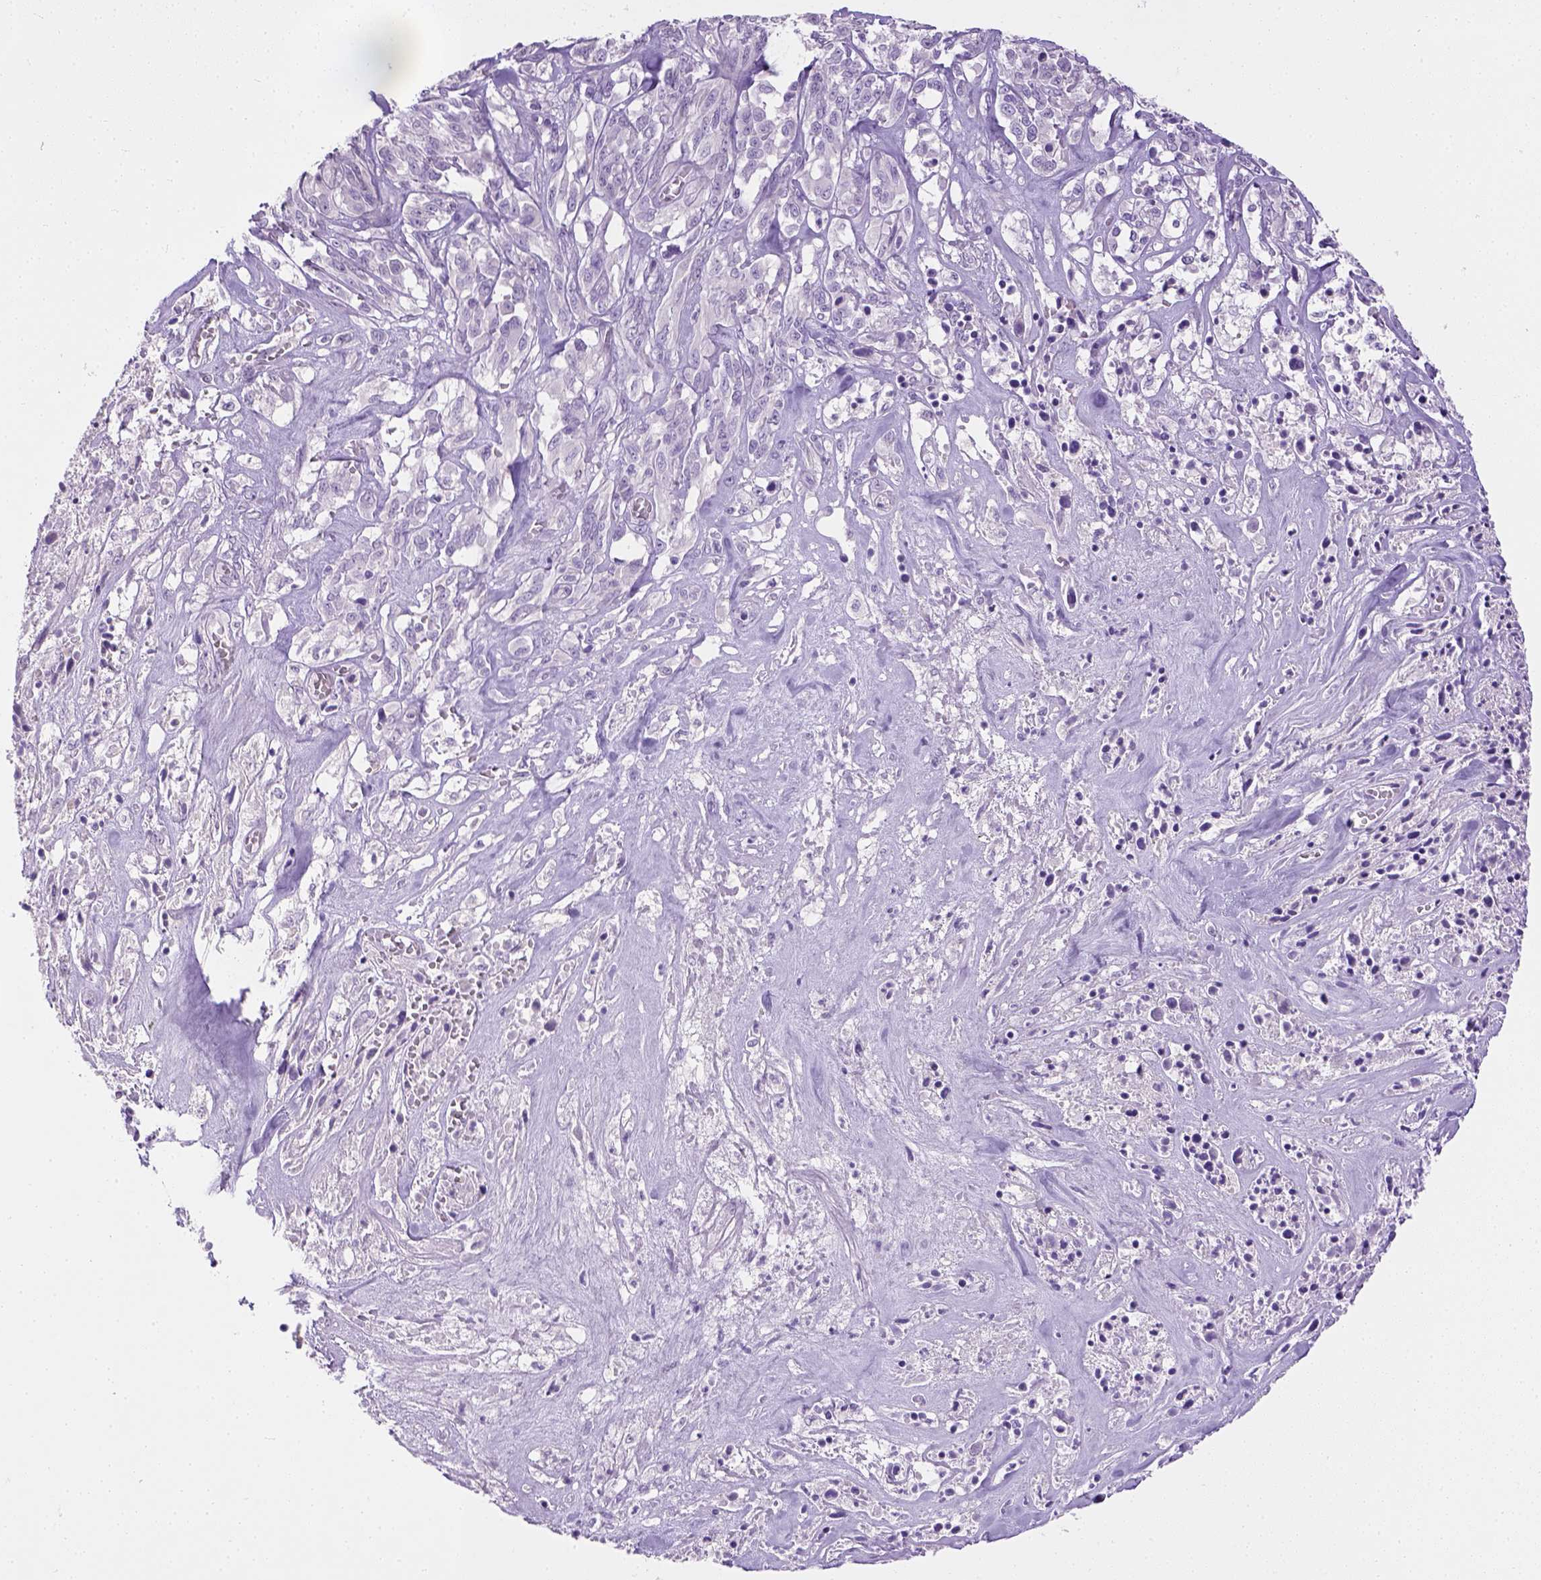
{"staining": {"intensity": "negative", "quantity": "none", "location": "none"}, "tissue": "melanoma", "cell_type": "Tumor cells", "image_type": "cancer", "snomed": [{"axis": "morphology", "description": "Malignant melanoma, NOS"}, {"axis": "topography", "description": "Skin"}], "caption": "Tumor cells are negative for protein expression in human malignant melanoma. The staining was performed using DAB (3,3'-diaminobenzidine) to visualize the protein expression in brown, while the nuclei were stained in blue with hematoxylin (Magnification: 20x).", "gene": "CYP24A1", "patient": {"sex": "female", "age": 91}}